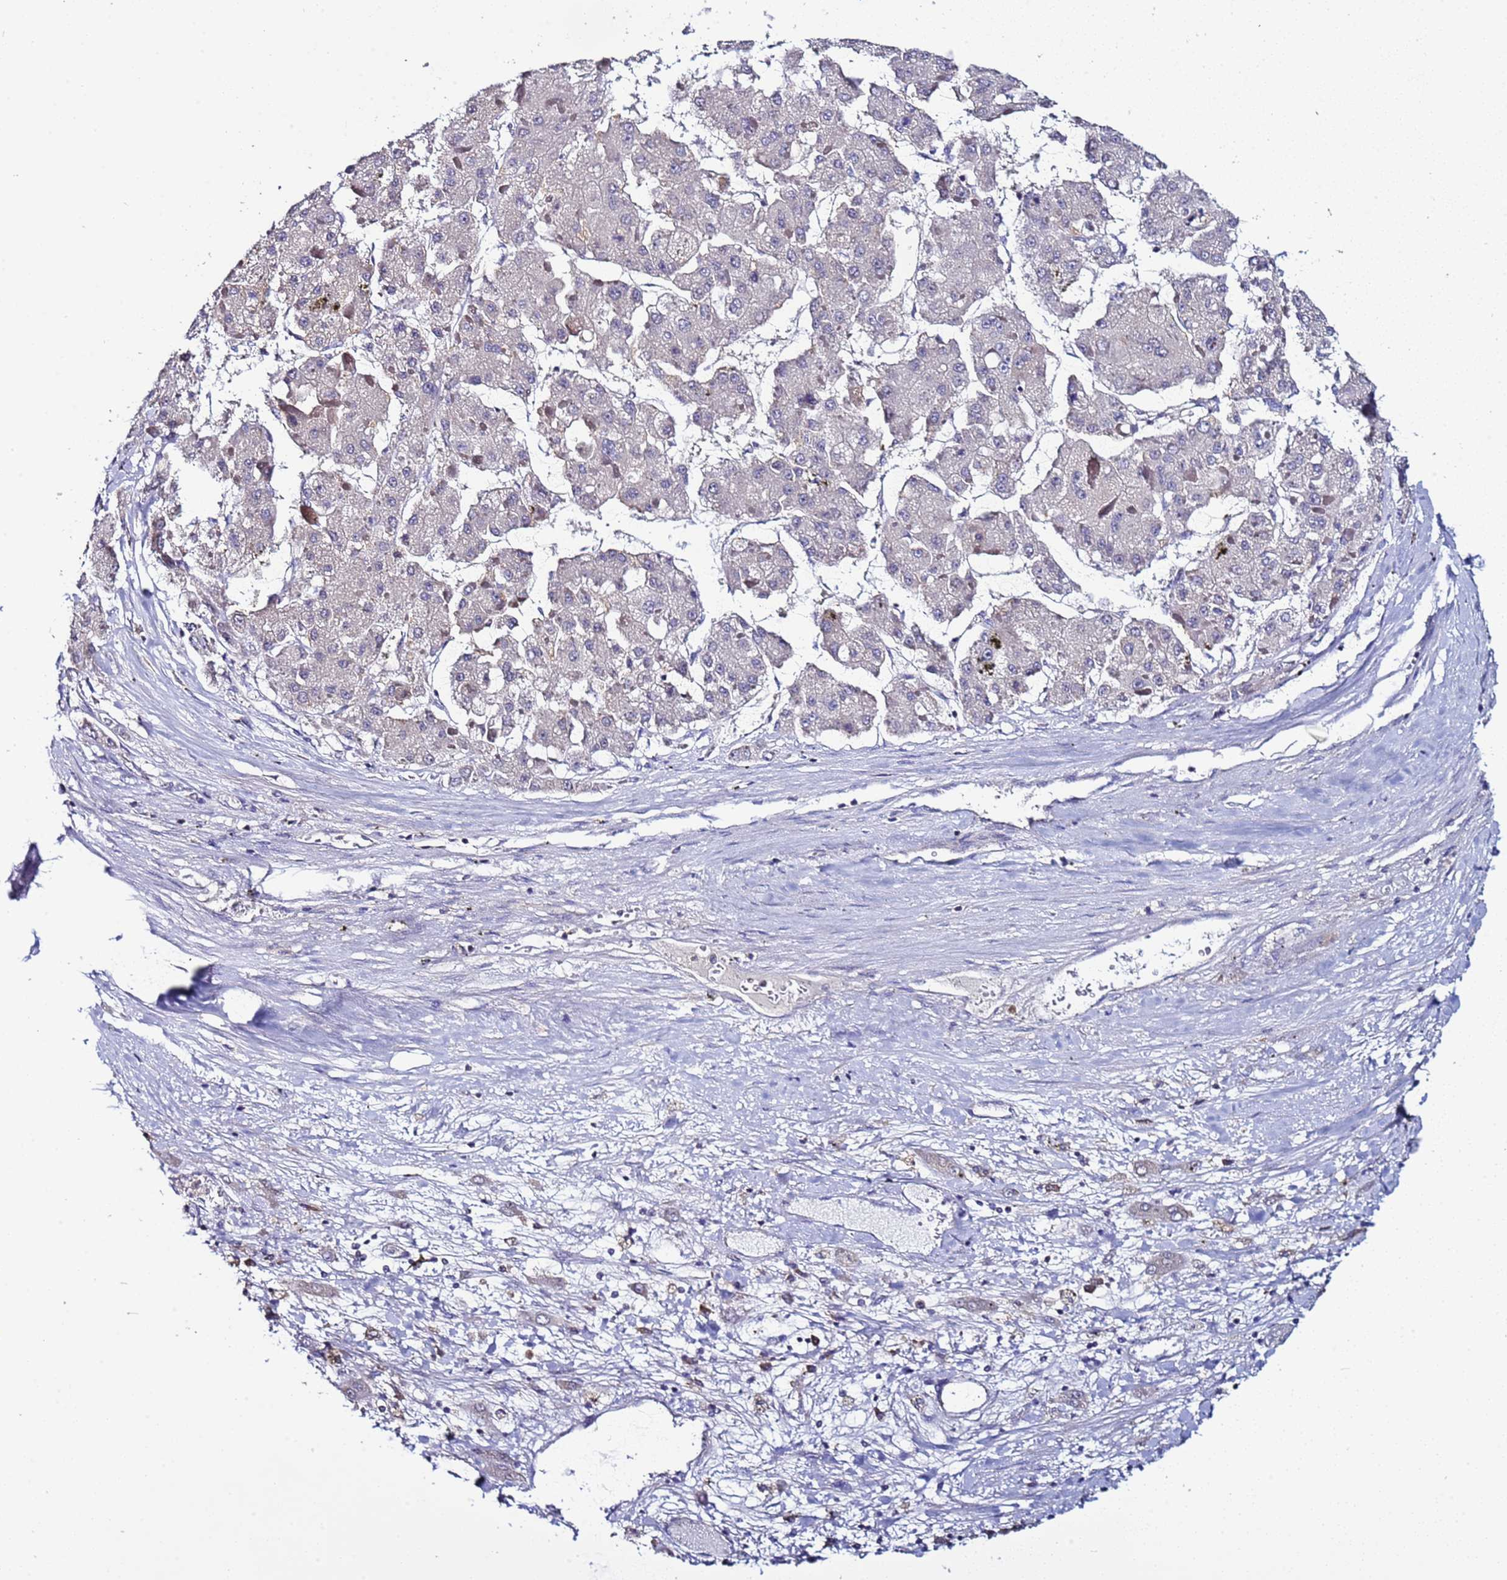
{"staining": {"intensity": "negative", "quantity": "none", "location": "none"}, "tissue": "liver cancer", "cell_type": "Tumor cells", "image_type": "cancer", "snomed": [{"axis": "morphology", "description": "Carcinoma, Hepatocellular, NOS"}, {"axis": "topography", "description": "Liver"}], "caption": "Immunohistochemistry (IHC) photomicrograph of neoplastic tissue: liver cancer stained with DAB demonstrates no significant protein expression in tumor cells. The staining was performed using DAB (3,3'-diaminobenzidine) to visualize the protein expression in brown, while the nuclei were stained in blue with hematoxylin (Magnification: 20x).", "gene": "ELMOD2", "patient": {"sex": "female", "age": 73}}